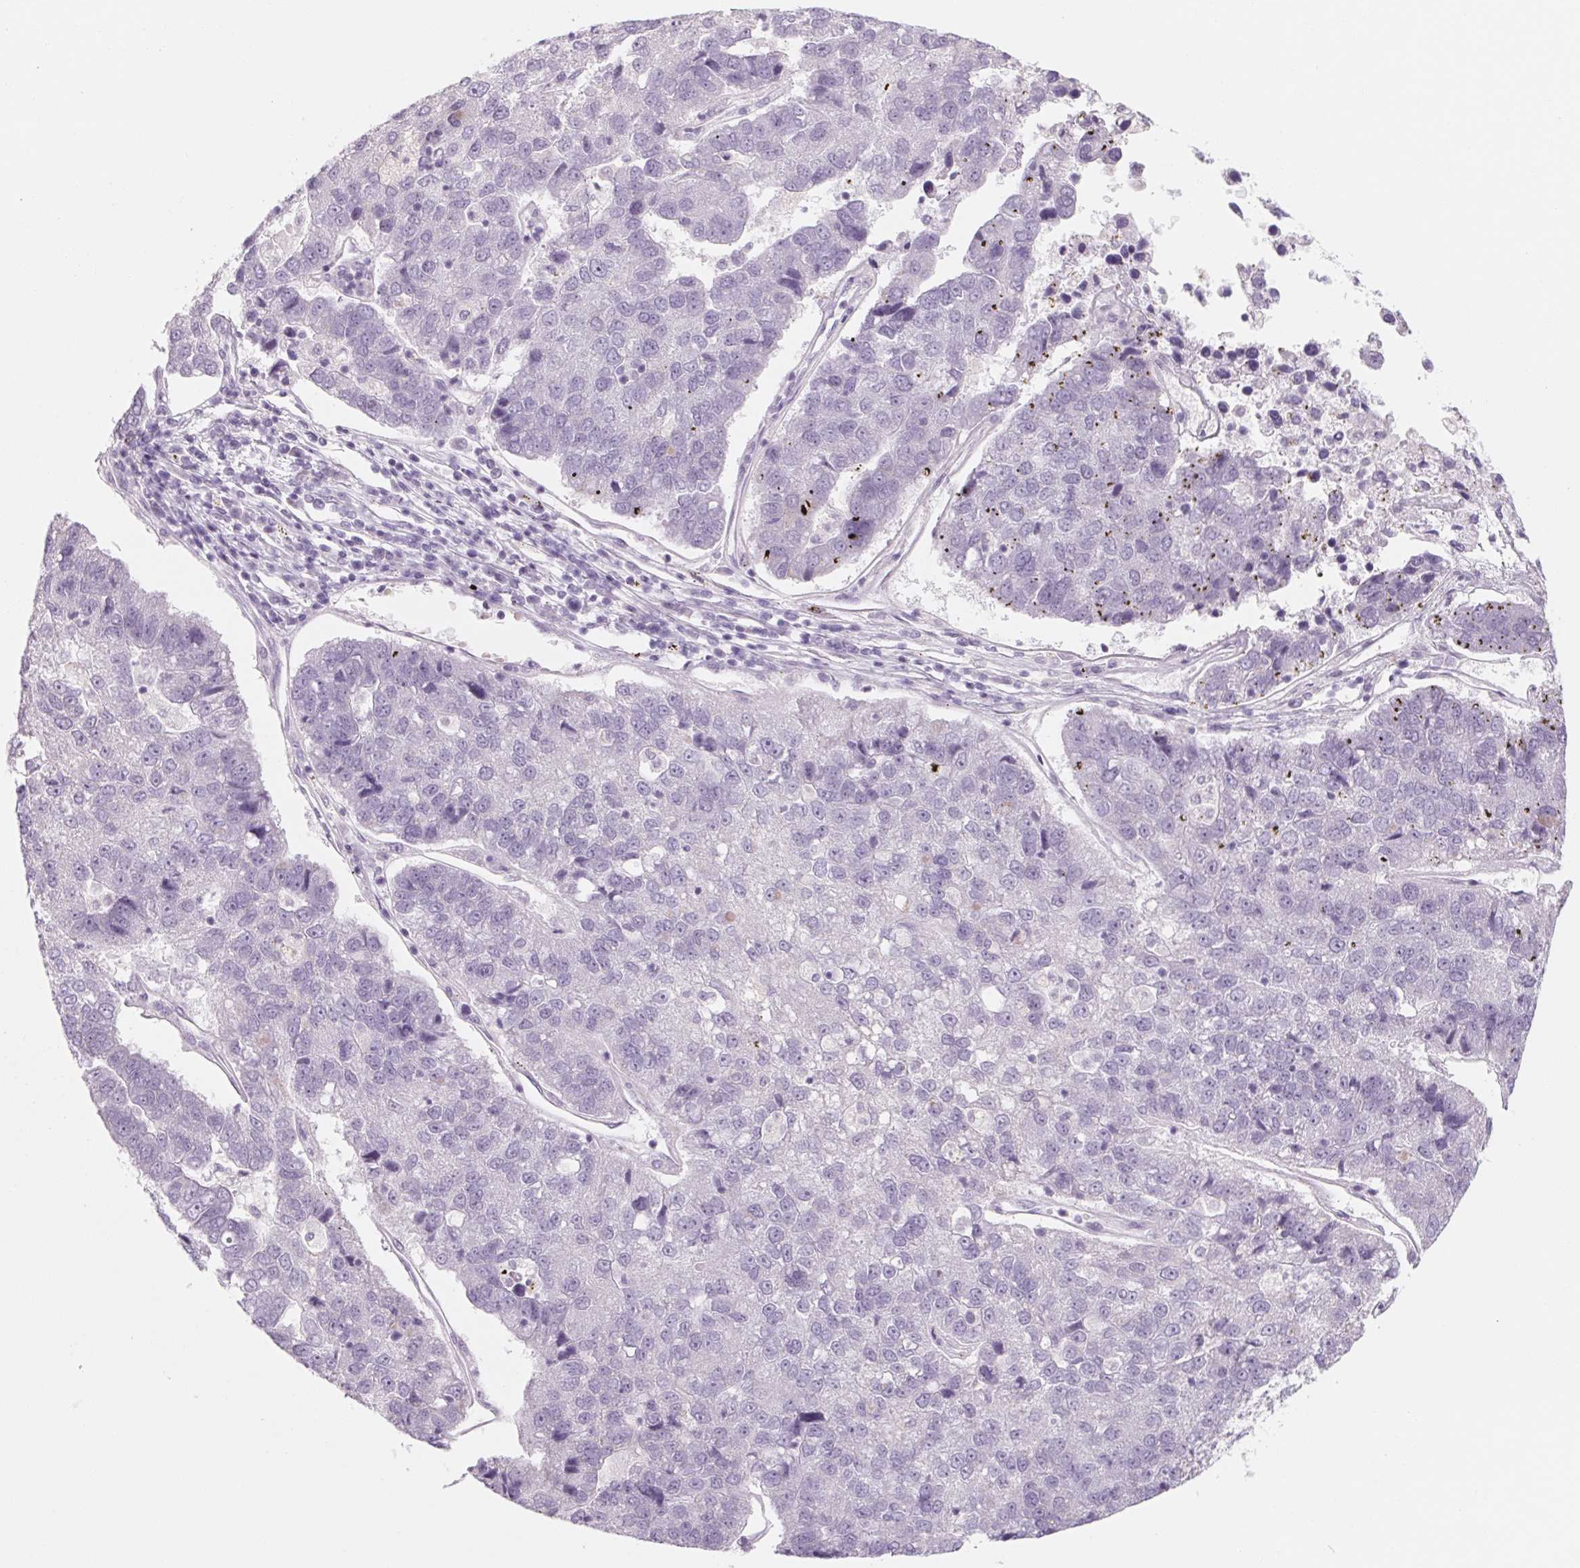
{"staining": {"intensity": "negative", "quantity": "none", "location": "none"}, "tissue": "pancreatic cancer", "cell_type": "Tumor cells", "image_type": "cancer", "snomed": [{"axis": "morphology", "description": "Adenocarcinoma, NOS"}, {"axis": "topography", "description": "Pancreas"}], "caption": "High magnification brightfield microscopy of pancreatic adenocarcinoma stained with DAB (brown) and counterstained with hematoxylin (blue): tumor cells show no significant expression.", "gene": "POU1F1", "patient": {"sex": "female", "age": 61}}